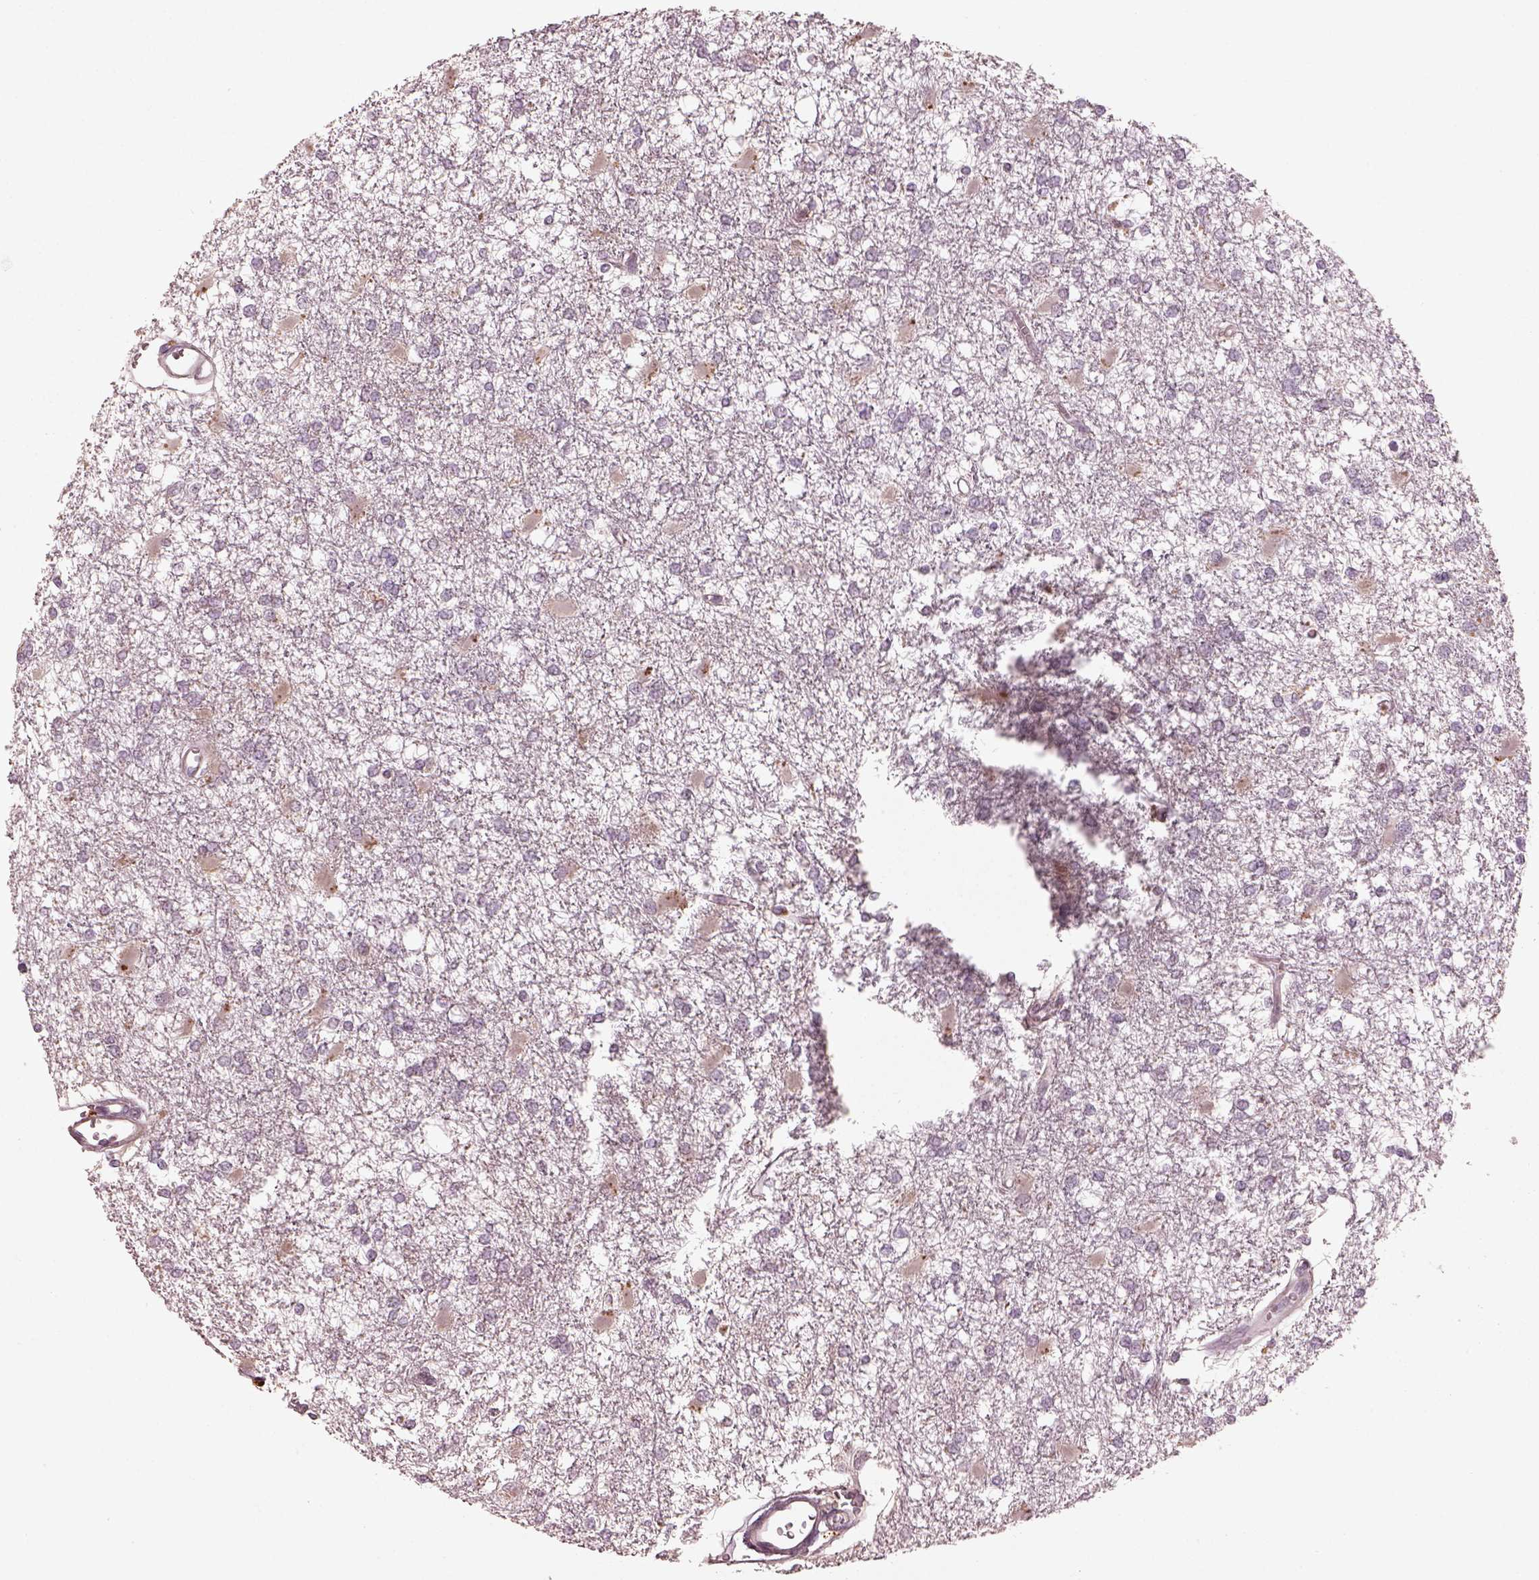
{"staining": {"intensity": "weak", "quantity": "25%-75%", "location": "cytoplasmic/membranous"}, "tissue": "glioma", "cell_type": "Tumor cells", "image_type": "cancer", "snomed": [{"axis": "morphology", "description": "Glioma, malignant, High grade"}, {"axis": "topography", "description": "Cerebral cortex"}], "caption": "A high-resolution photomicrograph shows immunohistochemistry (IHC) staining of malignant high-grade glioma, which demonstrates weak cytoplasmic/membranous positivity in approximately 25%-75% of tumor cells.", "gene": "SLC25A46", "patient": {"sex": "male", "age": 79}}